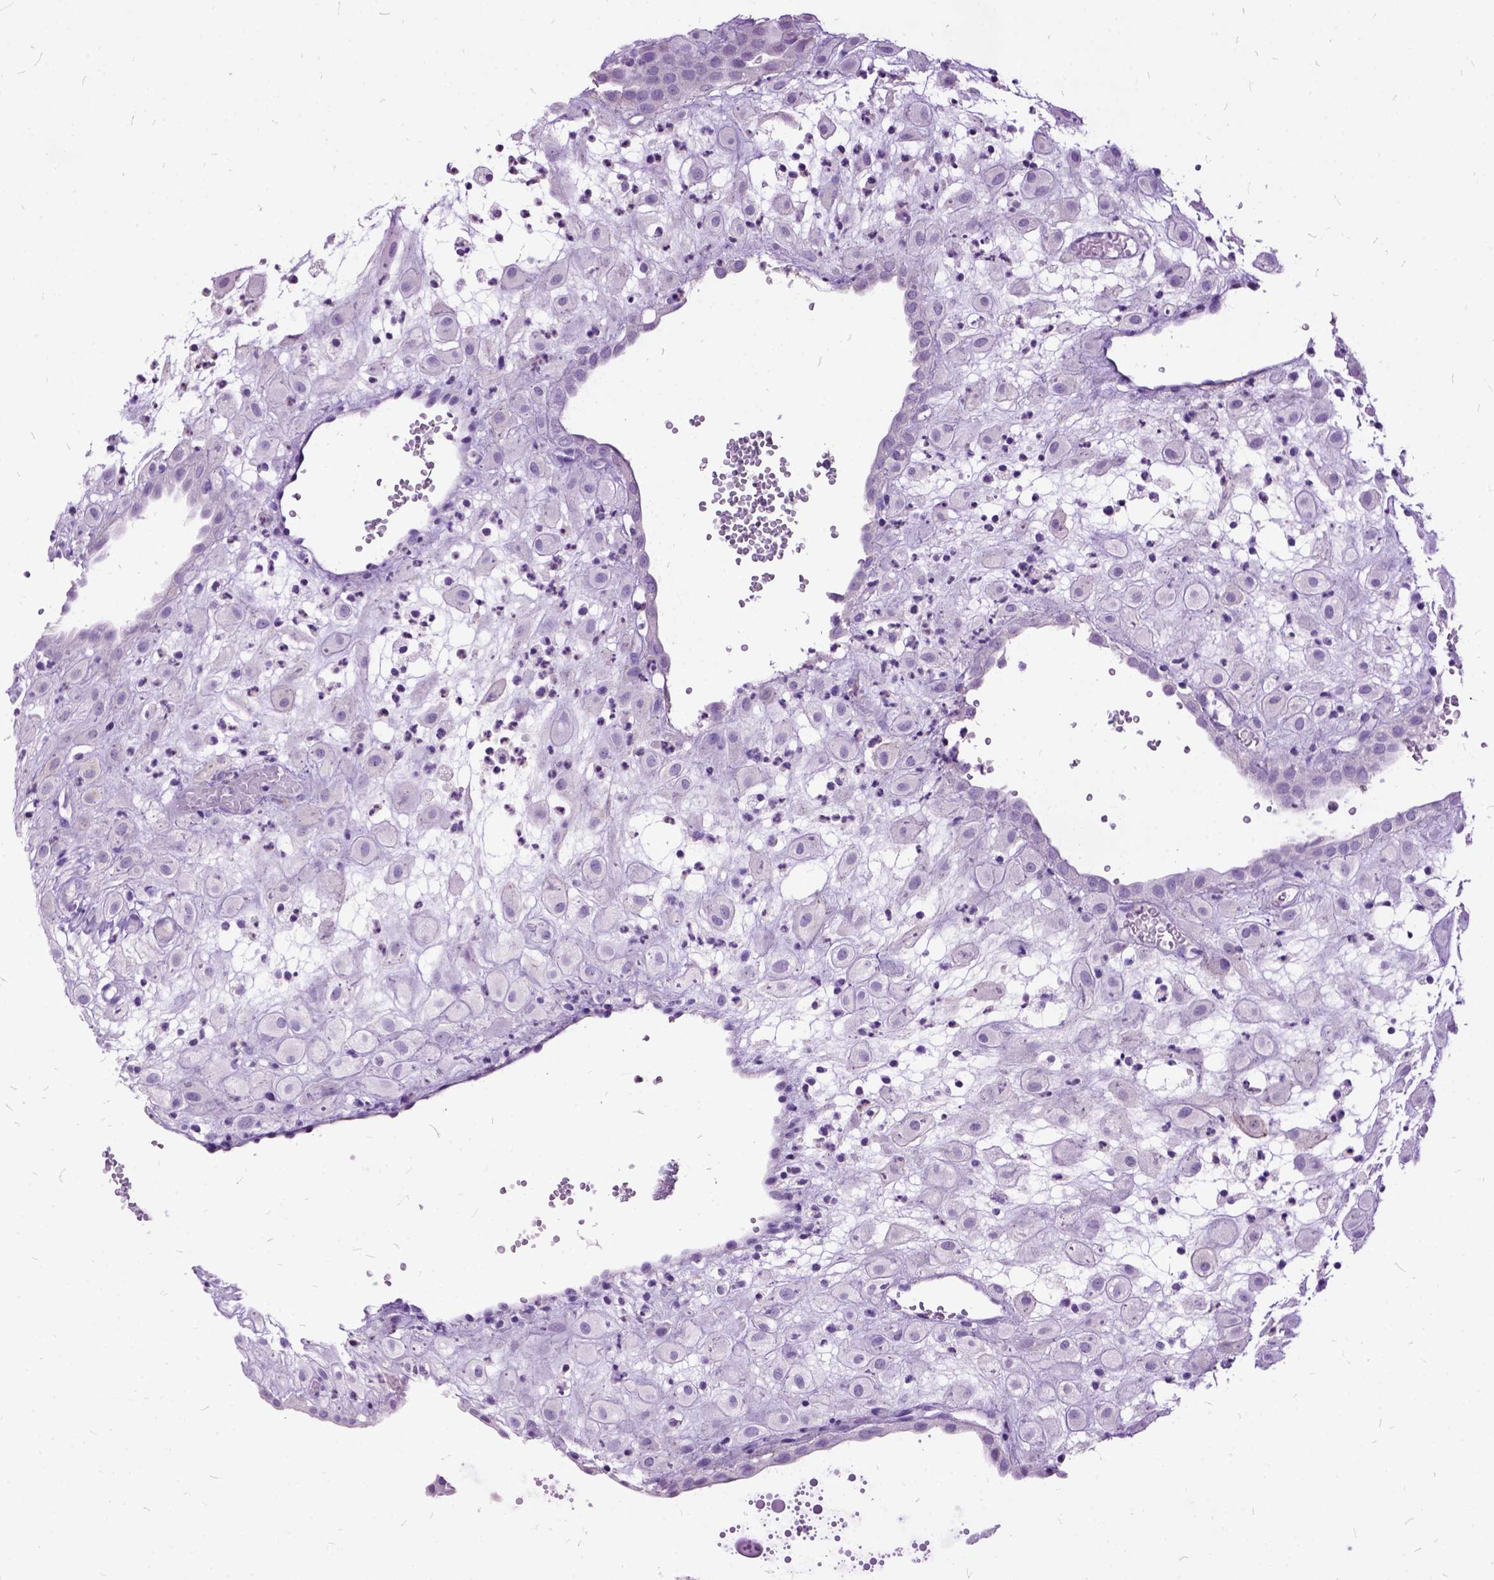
{"staining": {"intensity": "negative", "quantity": "none", "location": "none"}, "tissue": "placenta", "cell_type": "Decidual cells", "image_type": "normal", "snomed": [{"axis": "morphology", "description": "Normal tissue, NOS"}, {"axis": "topography", "description": "Placenta"}], "caption": "There is no significant positivity in decidual cells of placenta.", "gene": "MME", "patient": {"sex": "female", "age": 24}}